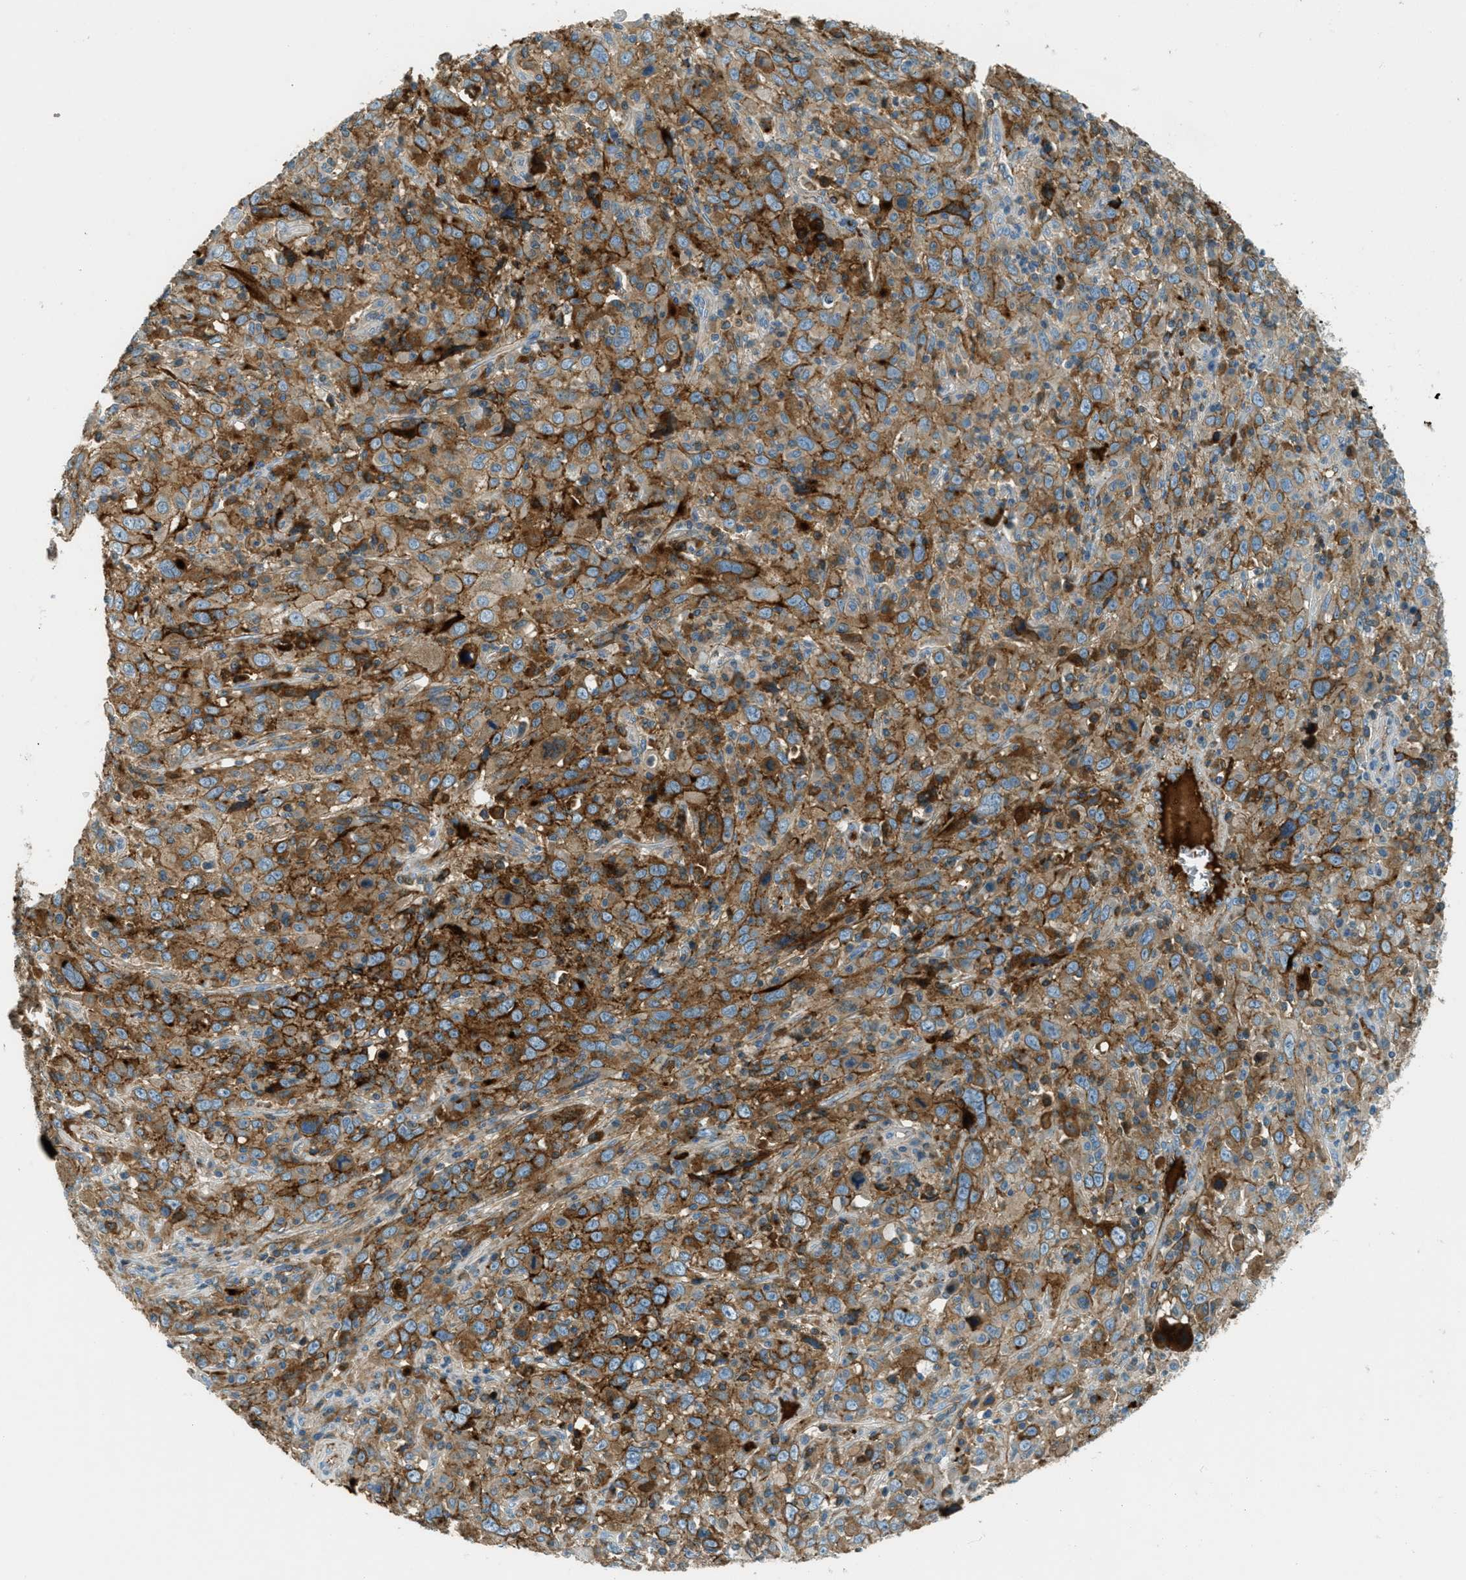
{"staining": {"intensity": "strong", "quantity": ">75%", "location": "cytoplasmic/membranous"}, "tissue": "cervical cancer", "cell_type": "Tumor cells", "image_type": "cancer", "snomed": [{"axis": "morphology", "description": "Squamous cell carcinoma, NOS"}, {"axis": "topography", "description": "Cervix"}], "caption": "Protein expression analysis of squamous cell carcinoma (cervical) demonstrates strong cytoplasmic/membranous expression in about >75% of tumor cells. (Brightfield microscopy of DAB IHC at high magnification).", "gene": "MSLN", "patient": {"sex": "female", "age": 46}}